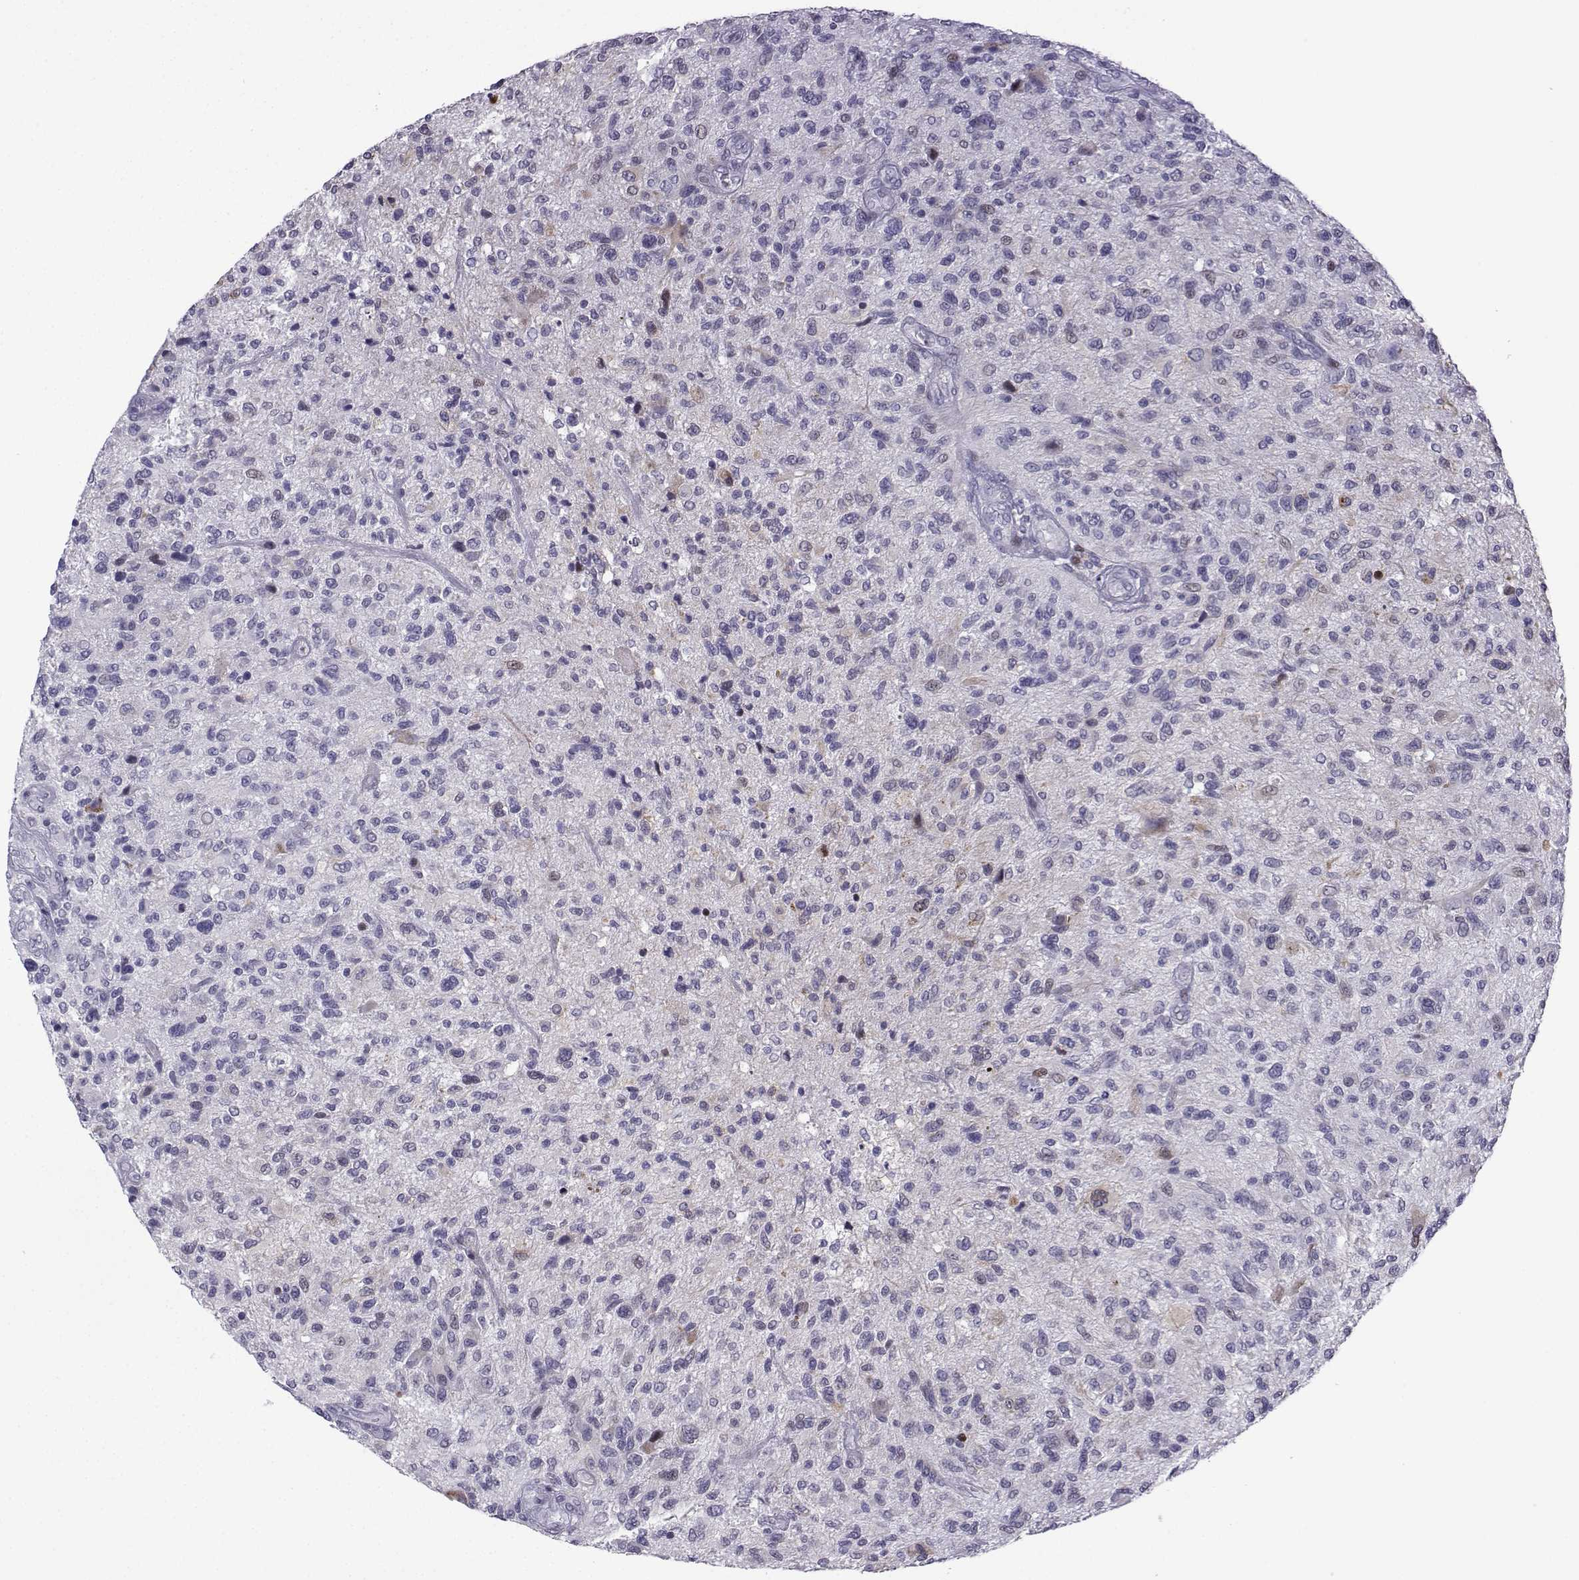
{"staining": {"intensity": "negative", "quantity": "none", "location": "none"}, "tissue": "glioma", "cell_type": "Tumor cells", "image_type": "cancer", "snomed": [{"axis": "morphology", "description": "Glioma, malignant, High grade"}, {"axis": "topography", "description": "Brain"}], "caption": "DAB (3,3'-diaminobenzidine) immunohistochemical staining of malignant glioma (high-grade) exhibits no significant staining in tumor cells.", "gene": "CFAP70", "patient": {"sex": "male", "age": 47}}